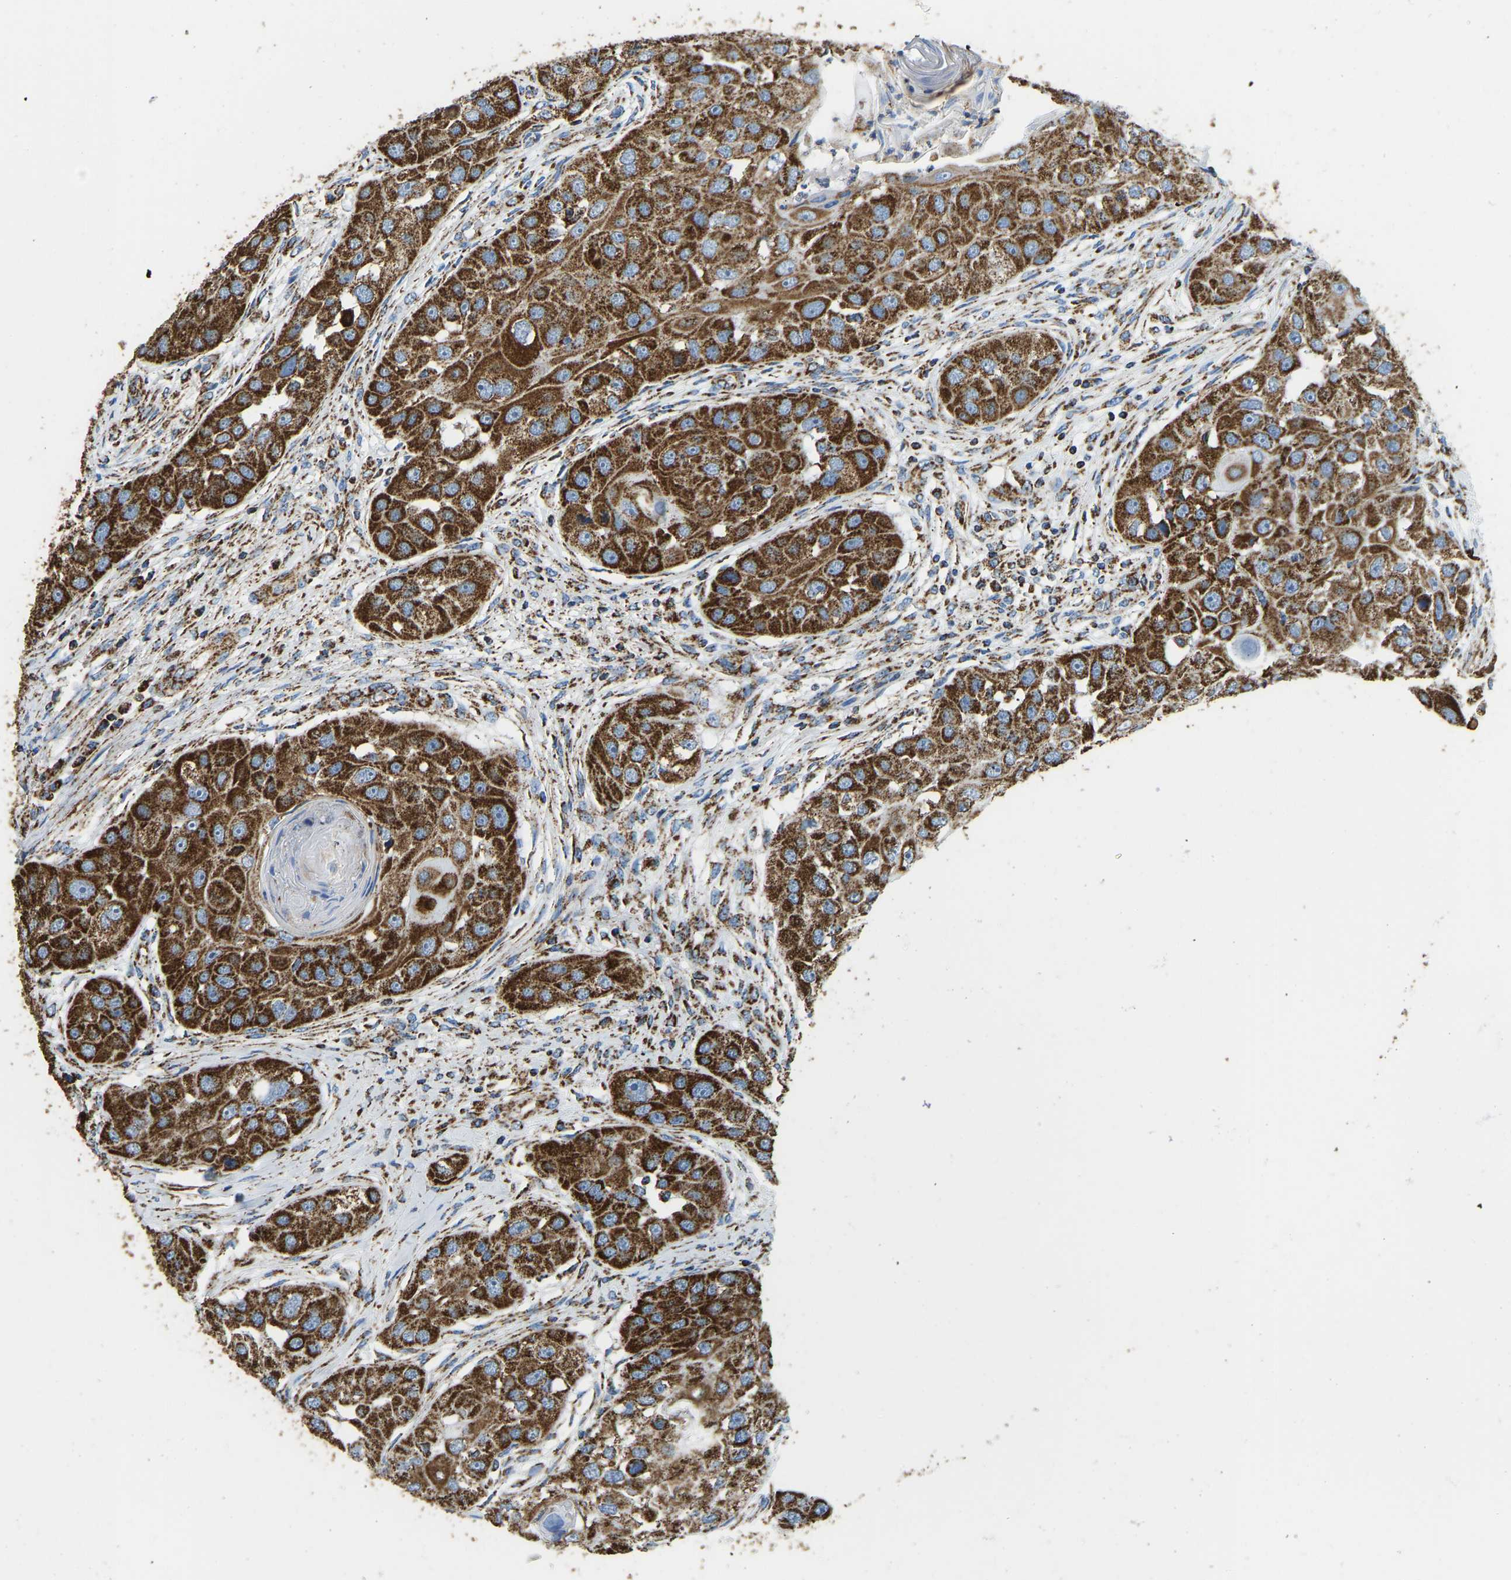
{"staining": {"intensity": "strong", "quantity": ">75%", "location": "cytoplasmic/membranous"}, "tissue": "head and neck cancer", "cell_type": "Tumor cells", "image_type": "cancer", "snomed": [{"axis": "morphology", "description": "Normal tissue, NOS"}, {"axis": "morphology", "description": "Squamous cell carcinoma, NOS"}, {"axis": "topography", "description": "Skeletal muscle"}, {"axis": "topography", "description": "Head-Neck"}], "caption": "Protein staining of head and neck squamous cell carcinoma tissue demonstrates strong cytoplasmic/membranous positivity in about >75% of tumor cells. (DAB = brown stain, brightfield microscopy at high magnification).", "gene": "IRX6", "patient": {"sex": "male", "age": 51}}